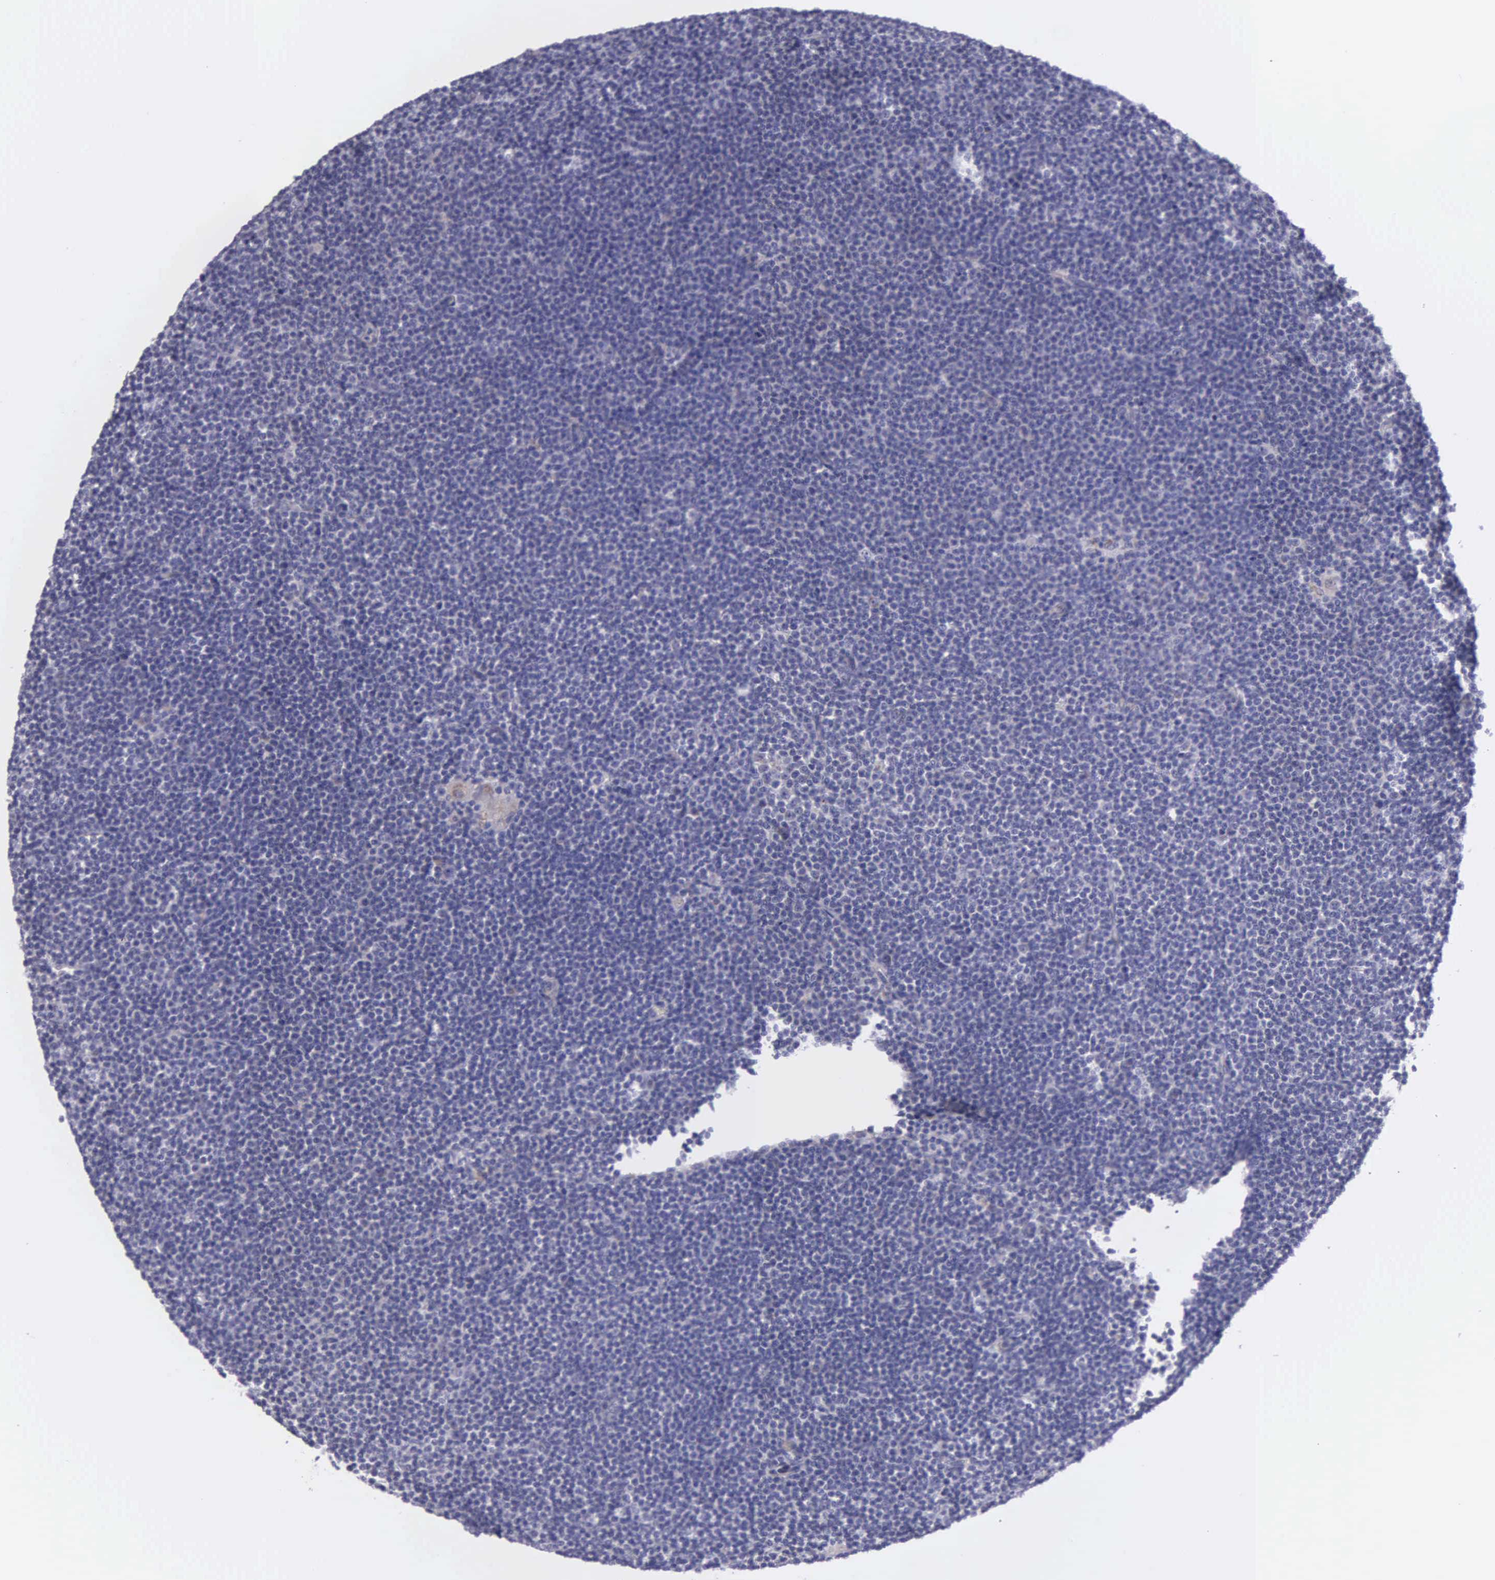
{"staining": {"intensity": "negative", "quantity": "none", "location": "none"}, "tissue": "lymphoma", "cell_type": "Tumor cells", "image_type": "cancer", "snomed": [{"axis": "morphology", "description": "Malignant lymphoma, non-Hodgkin's type, Low grade"}, {"axis": "topography", "description": "Lymph node"}], "caption": "An immunohistochemistry image of malignant lymphoma, non-Hodgkin's type (low-grade) is shown. There is no staining in tumor cells of malignant lymphoma, non-Hodgkin's type (low-grade). (DAB (3,3'-diaminobenzidine) immunohistochemistry with hematoxylin counter stain).", "gene": "SYNJ2BP", "patient": {"sex": "female", "age": 69}}